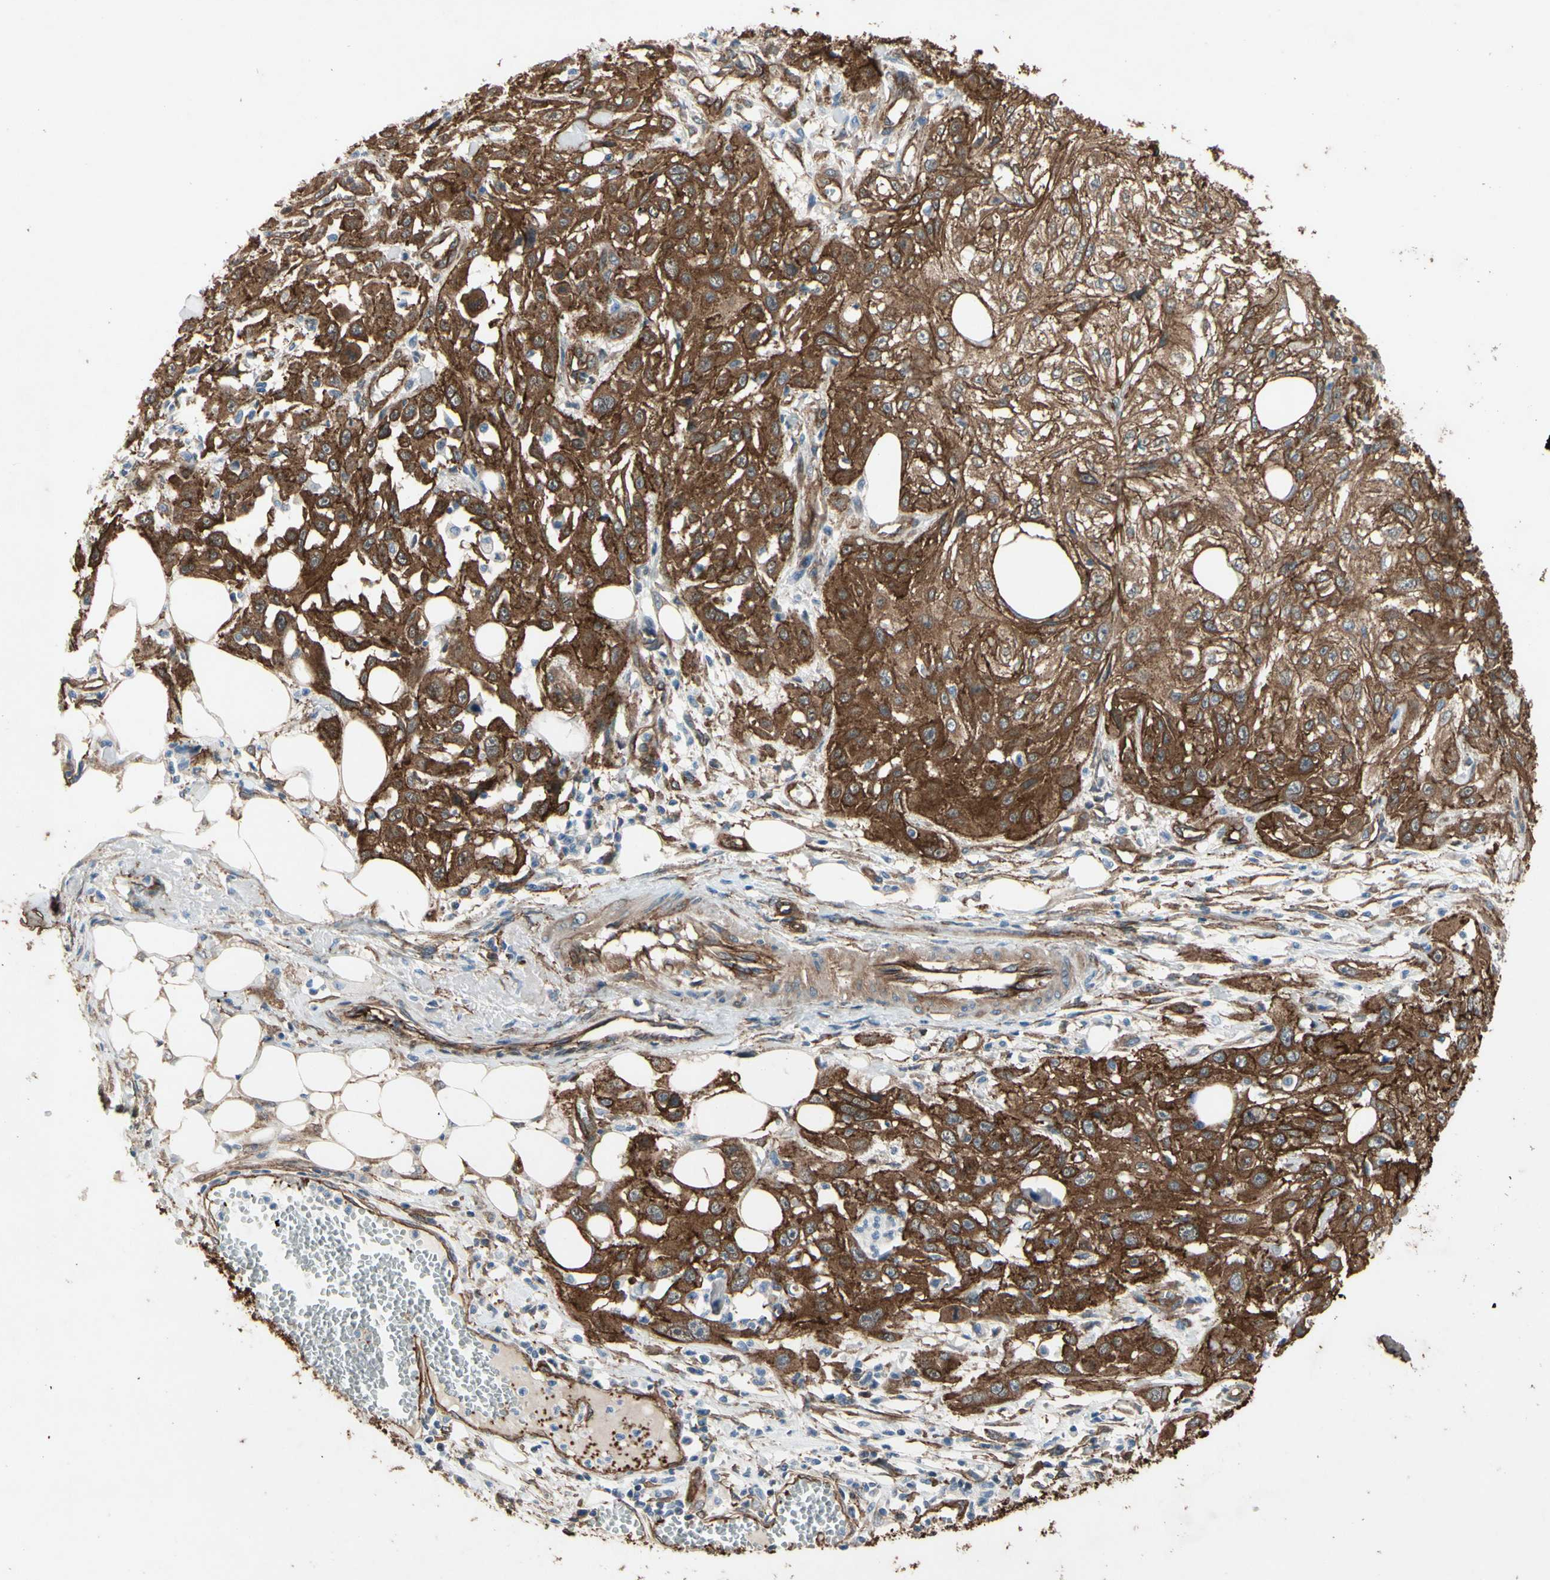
{"staining": {"intensity": "moderate", "quantity": ">75%", "location": "cytoplasmic/membranous"}, "tissue": "skin cancer", "cell_type": "Tumor cells", "image_type": "cancer", "snomed": [{"axis": "morphology", "description": "Squamous cell carcinoma, NOS"}, {"axis": "topography", "description": "Skin"}], "caption": "Tumor cells demonstrate moderate cytoplasmic/membranous expression in about >75% of cells in skin cancer (squamous cell carcinoma). The staining was performed using DAB, with brown indicating positive protein expression. Nuclei are stained blue with hematoxylin.", "gene": "CTTNBP2", "patient": {"sex": "male", "age": 75}}